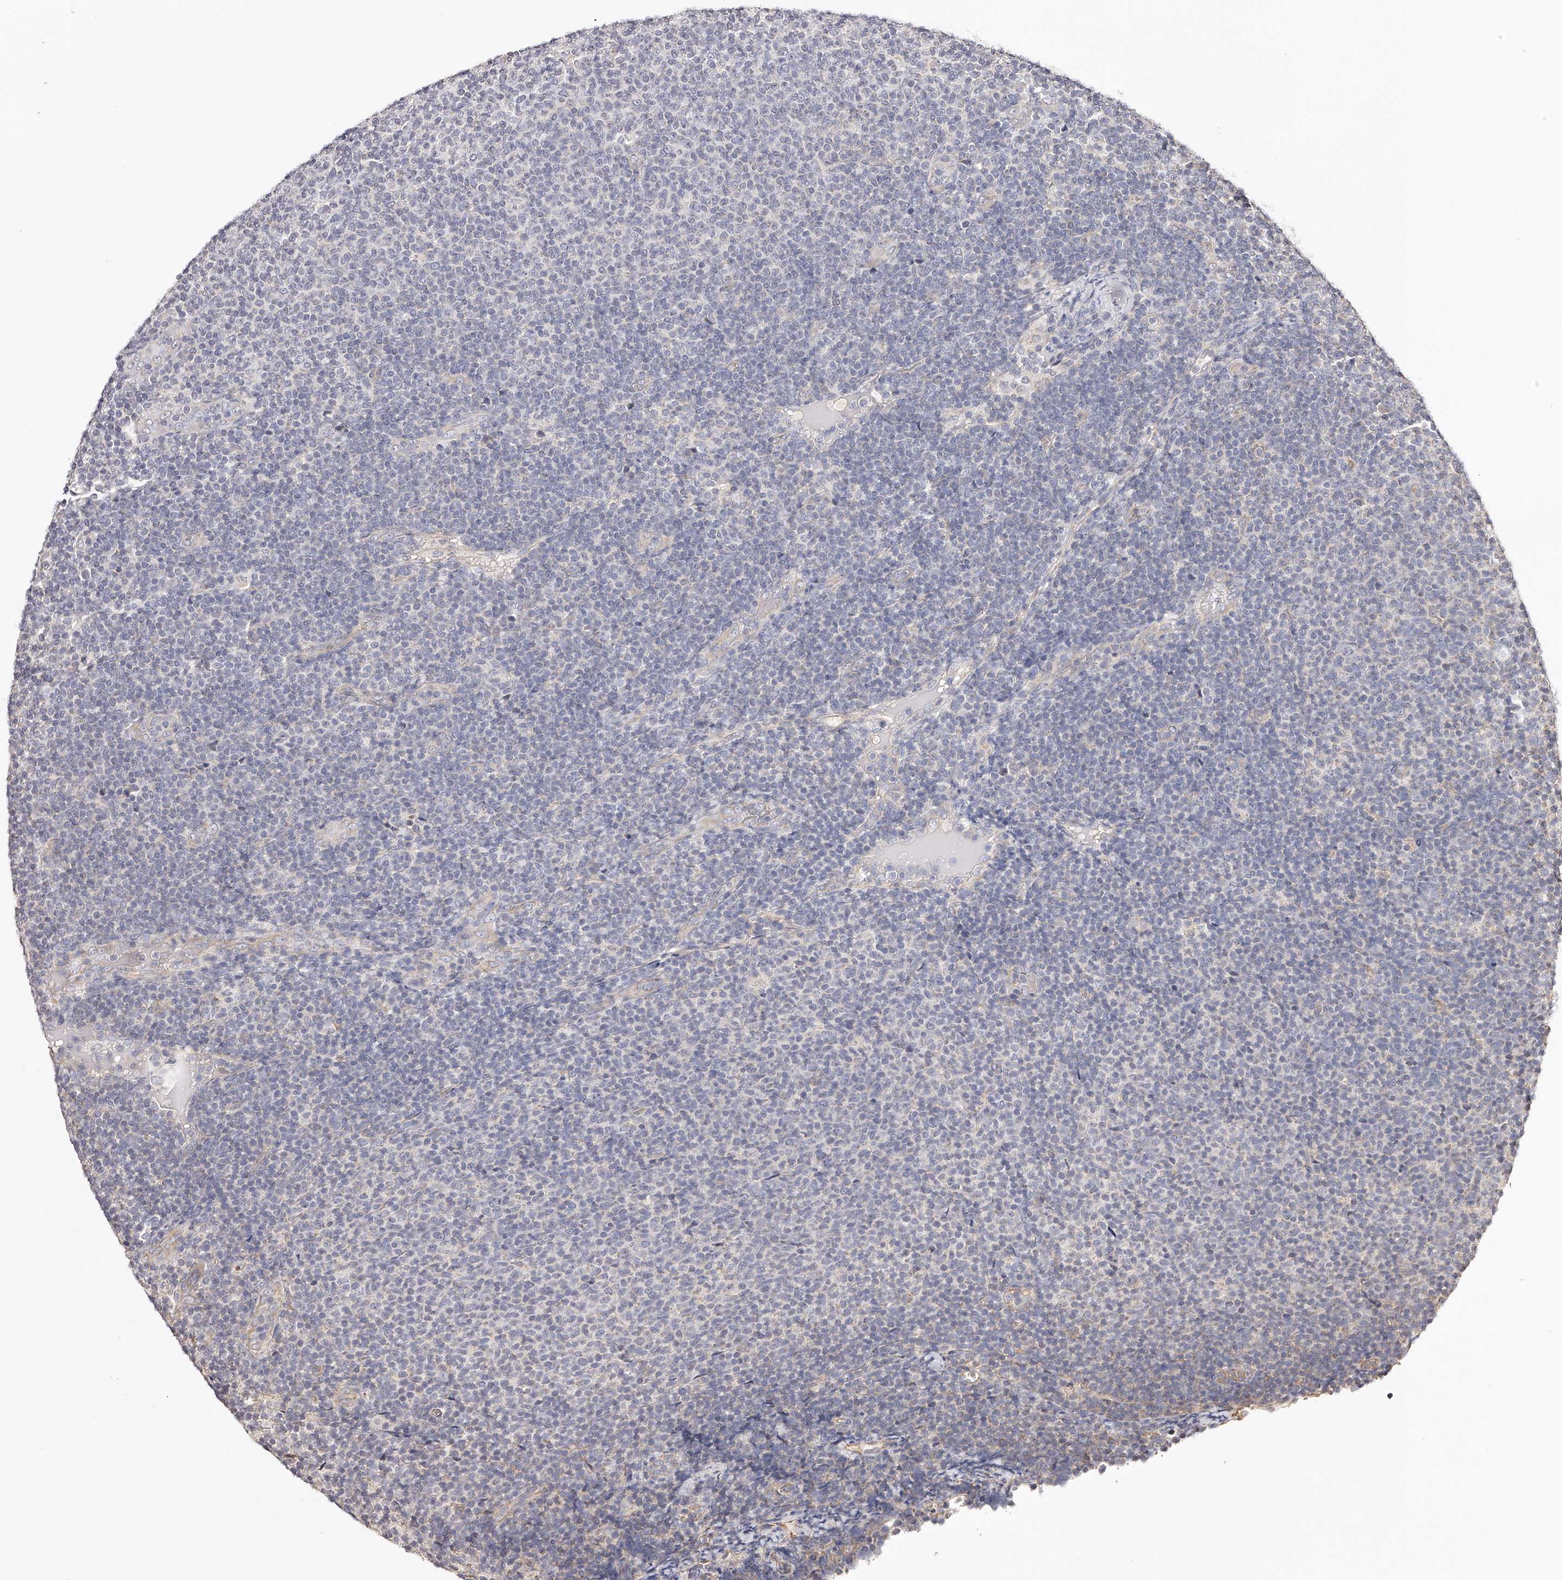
{"staining": {"intensity": "negative", "quantity": "none", "location": "none"}, "tissue": "lymphoma", "cell_type": "Tumor cells", "image_type": "cancer", "snomed": [{"axis": "morphology", "description": "Malignant lymphoma, non-Hodgkin's type, Low grade"}, {"axis": "topography", "description": "Lymph node"}], "caption": "Histopathology image shows no significant protein expression in tumor cells of lymphoma.", "gene": "USP21", "patient": {"sex": "male", "age": 66}}